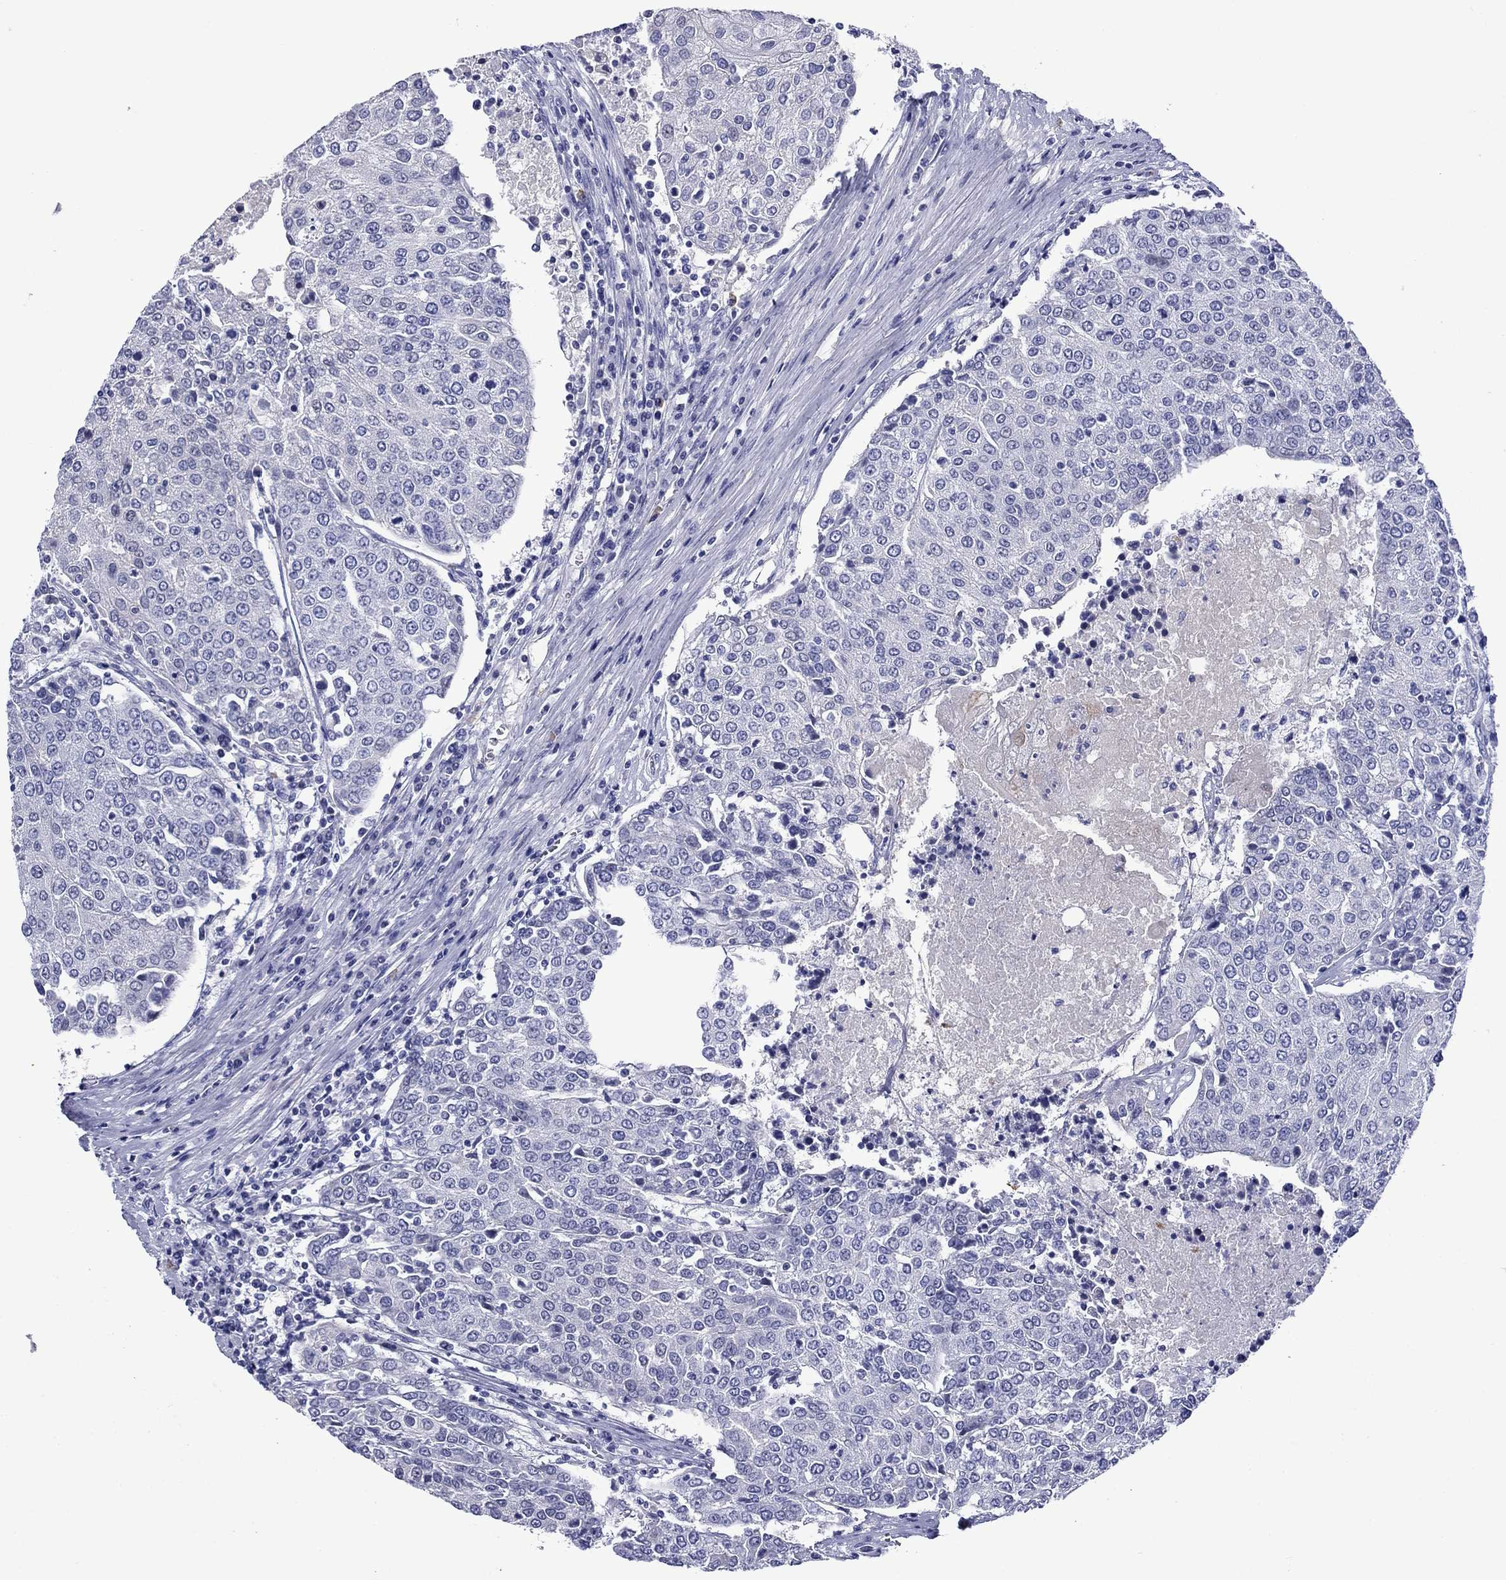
{"staining": {"intensity": "negative", "quantity": "none", "location": "none"}, "tissue": "urothelial cancer", "cell_type": "Tumor cells", "image_type": "cancer", "snomed": [{"axis": "morphology", "description": "Urothelial carcinoma, High grade"}, {"axis": "topography", "description": "Urinary bladder"}], "caption": "High-grade urothelial carcinoma was stained to show a protein in brown. There is no significant positivity in tumor cells.", "gene": "APOA2", "patient": {"sex": "female", "age": 85}}